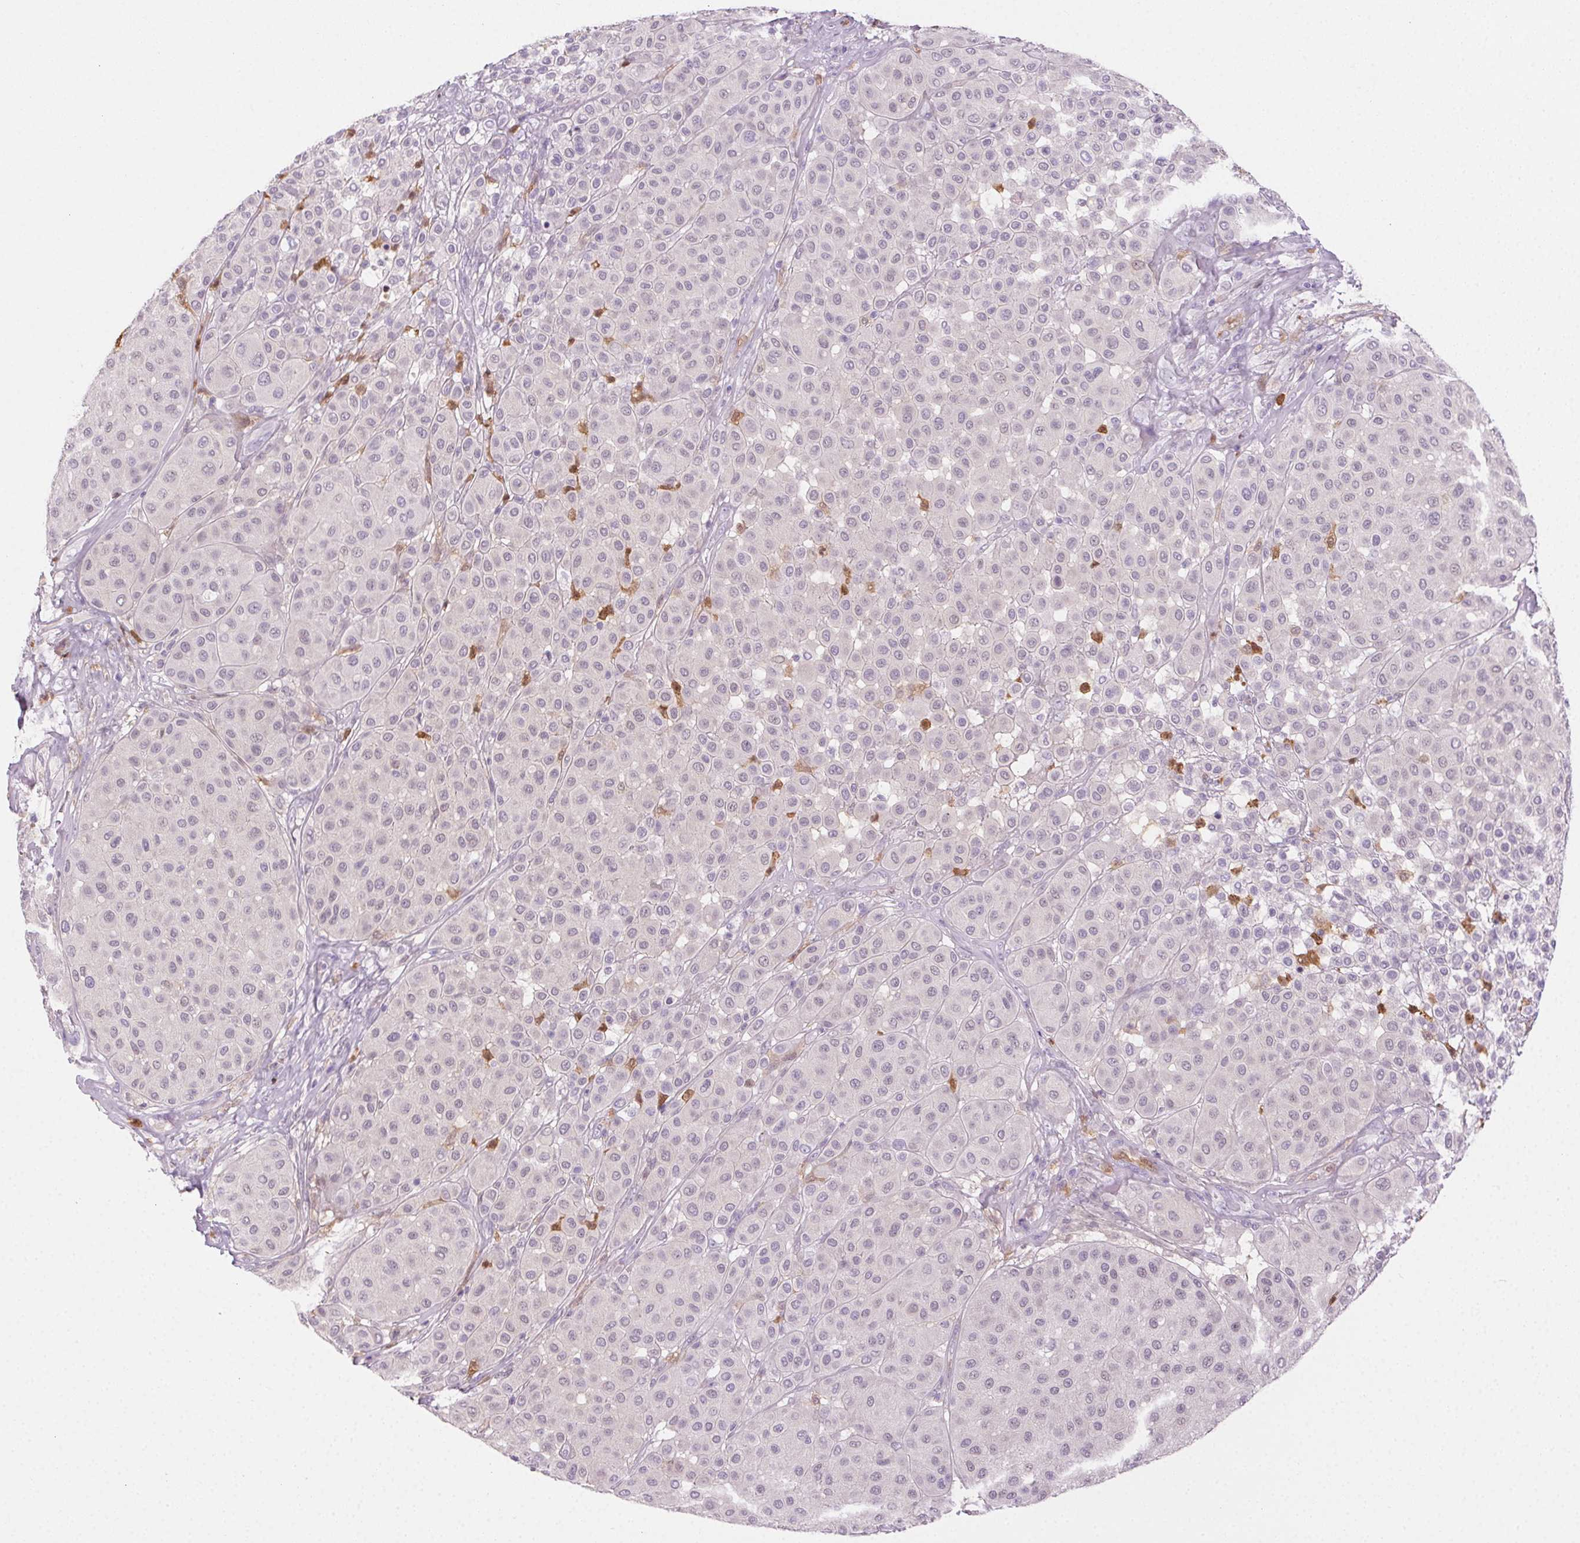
{"staining": {"intensity": "negative", "quantity": "none", "location": "none"}, "tissue": "melanoma", "cell_type": "Tumor cells", "image_type": "cancer", "snomed": [{"axis": "morphology", "description": "Malignant melanoma, Metastatic site"}, {"axis": "topography", "description": "Smooth muscle"}], "caption": "The micrograph displays no staining of tumor cells in malignant melanoma (metastatic site).", "gene": "TMEM45A", "patient": {"sex": "male", "age": 41}}